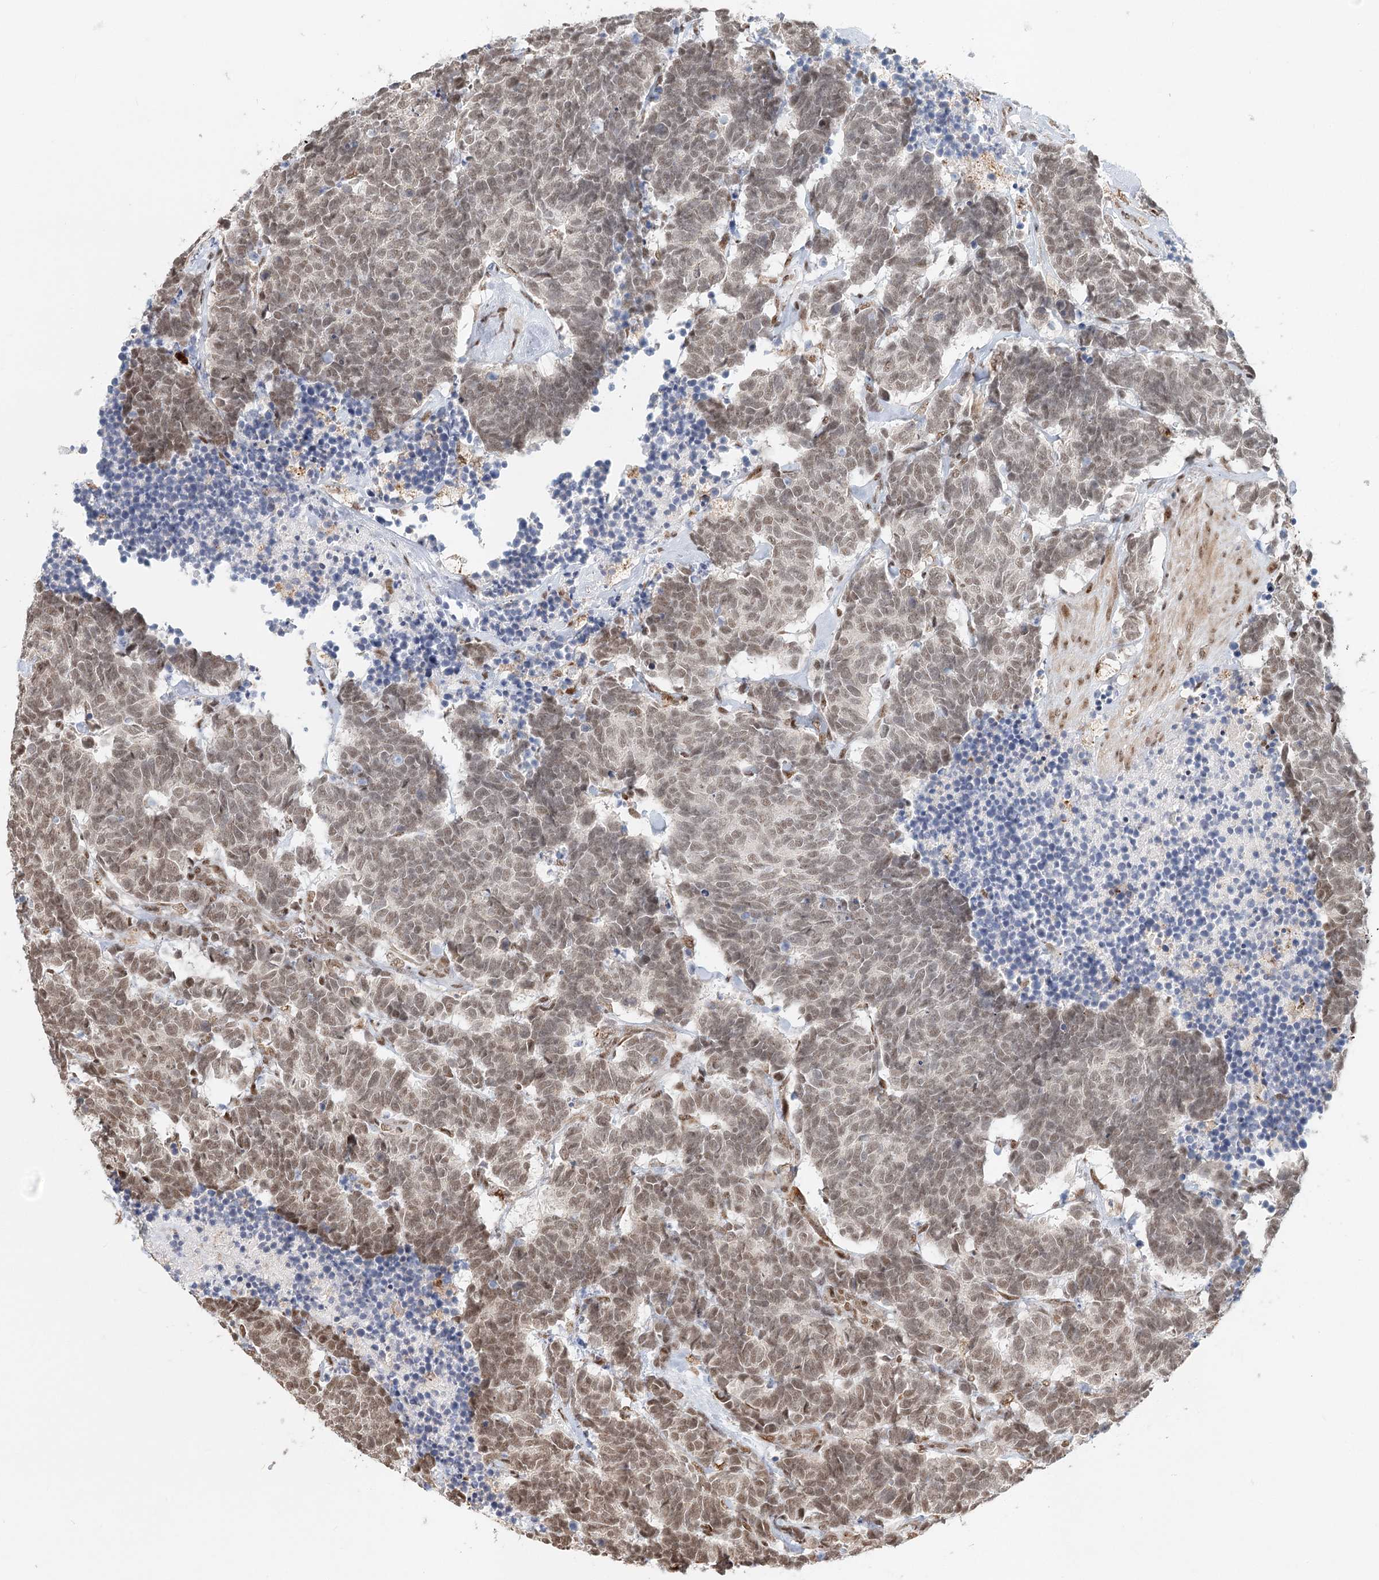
{"staining": {"intensity": "moderate", "quantity": "25%-75%", "location": "nuclear"}, "tissue": "carcinoid", "cell_type": "Tumor cells", "image_type": "cancer", "snomed": [{"axis": "morphology", "description": "Carcinoma, NOS"}, {"axis": "morphology", "description": "Carcinoid, malignant, NOS"}, {"axis": "topography", "description": "Urinary bladder"}], "caption": "Tumor cells reveal medium levels of moderate nuclear positivity in approximately 25%-75% of cells in carcinoma. Nuclei are stained in blue.", "gene": "BNIP5", "patient": {"sex": "male", "age": 57}}